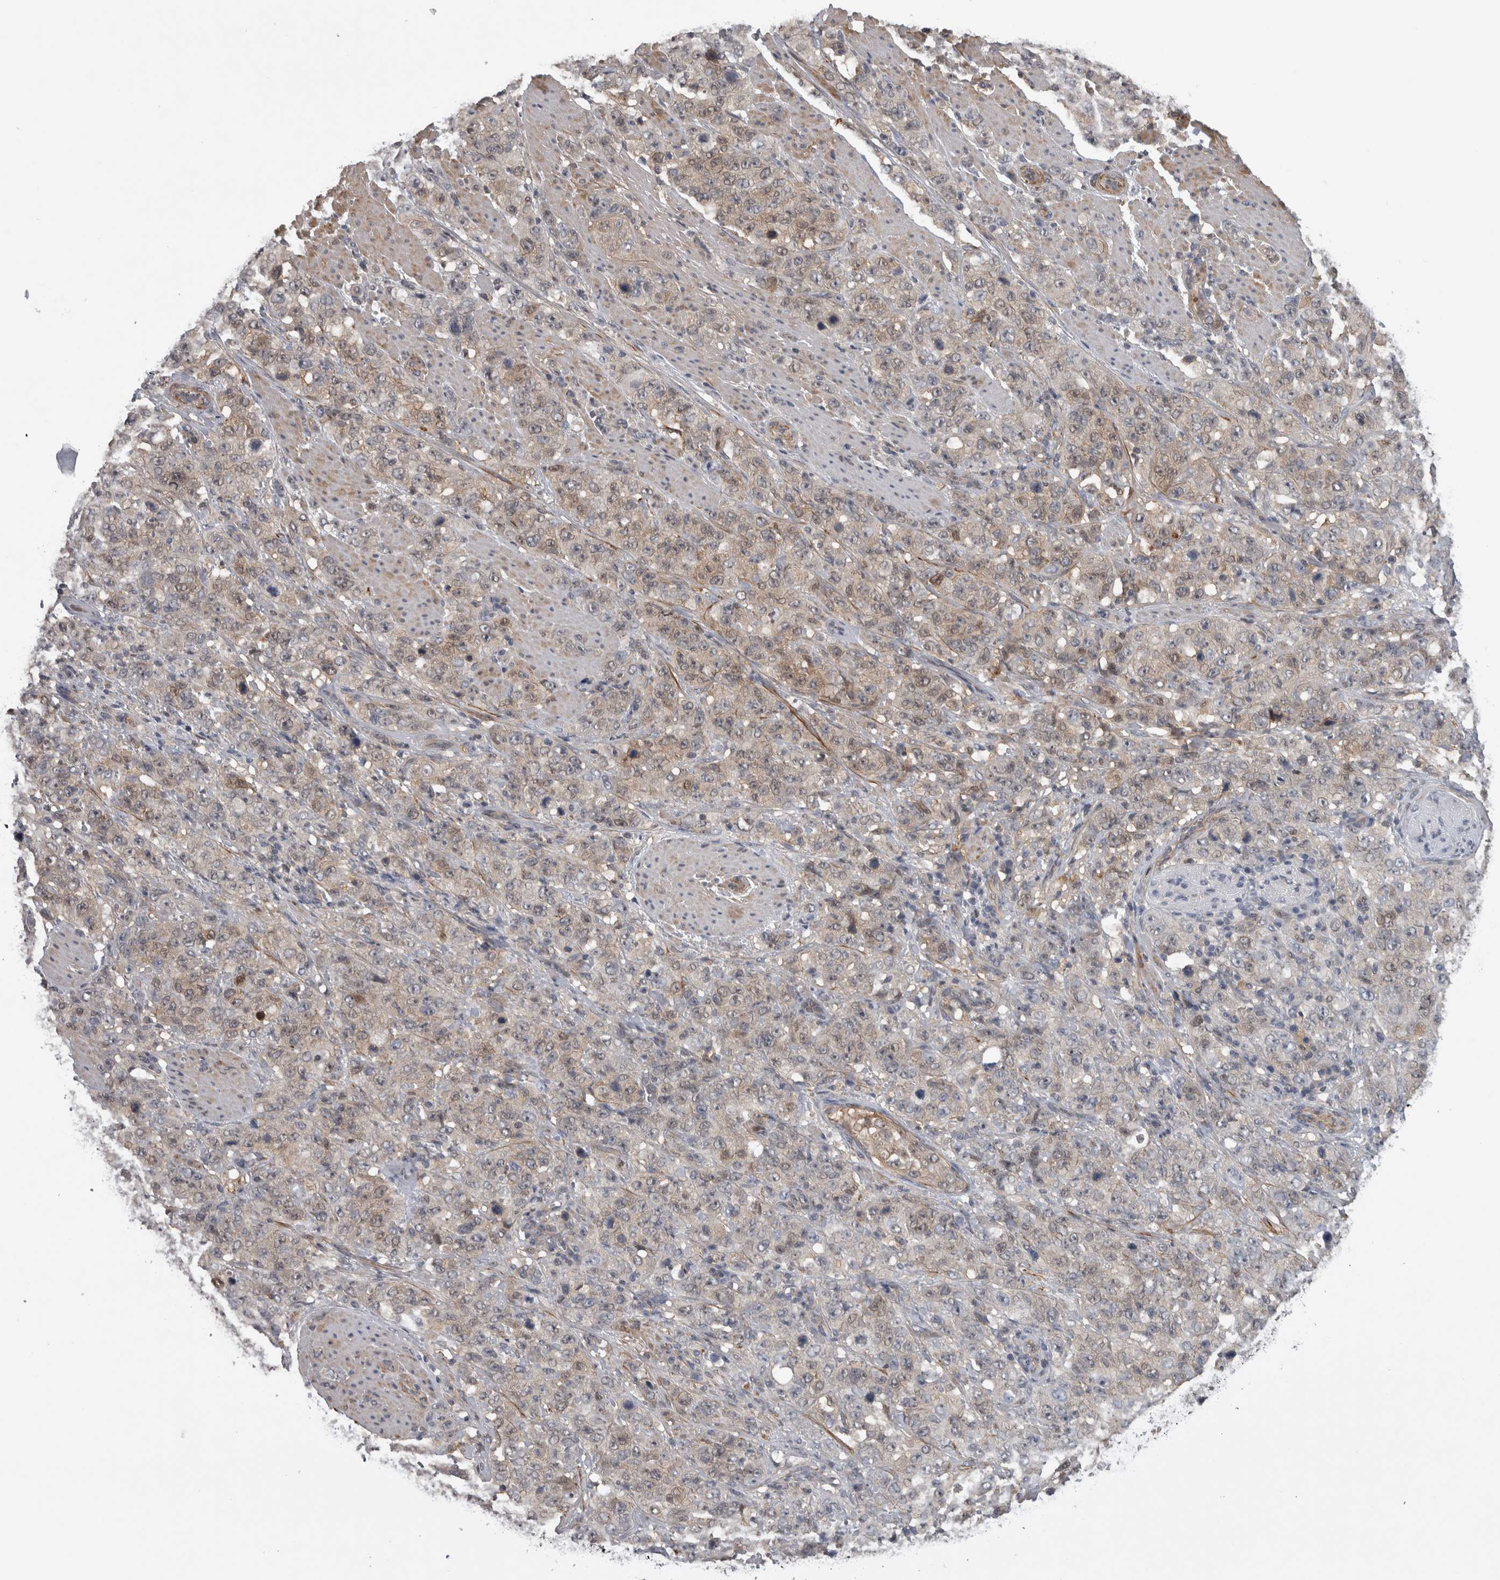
{"staining": {"intensity": "weak", "quantity": "<25%", "location": "nuclear"}, "tissue": "stomach cancer", "cell_type": "Tumor cells", "image_type": "cancer", "snomed": [{"axis": "morphology", "description": "Adenocarcinoma, NOS"}, {"axis": "topography", "description": "Stomach"}], "caption": "Tumor cells show no significant positivity in stomach cancer. (DAB (3,3'-diaminobenzidine) immunohistochemistry visualized using brightfield microscopy, high magnification).", "gene": "NAPRT", "patient": {"sex": "male", "age": 48}}